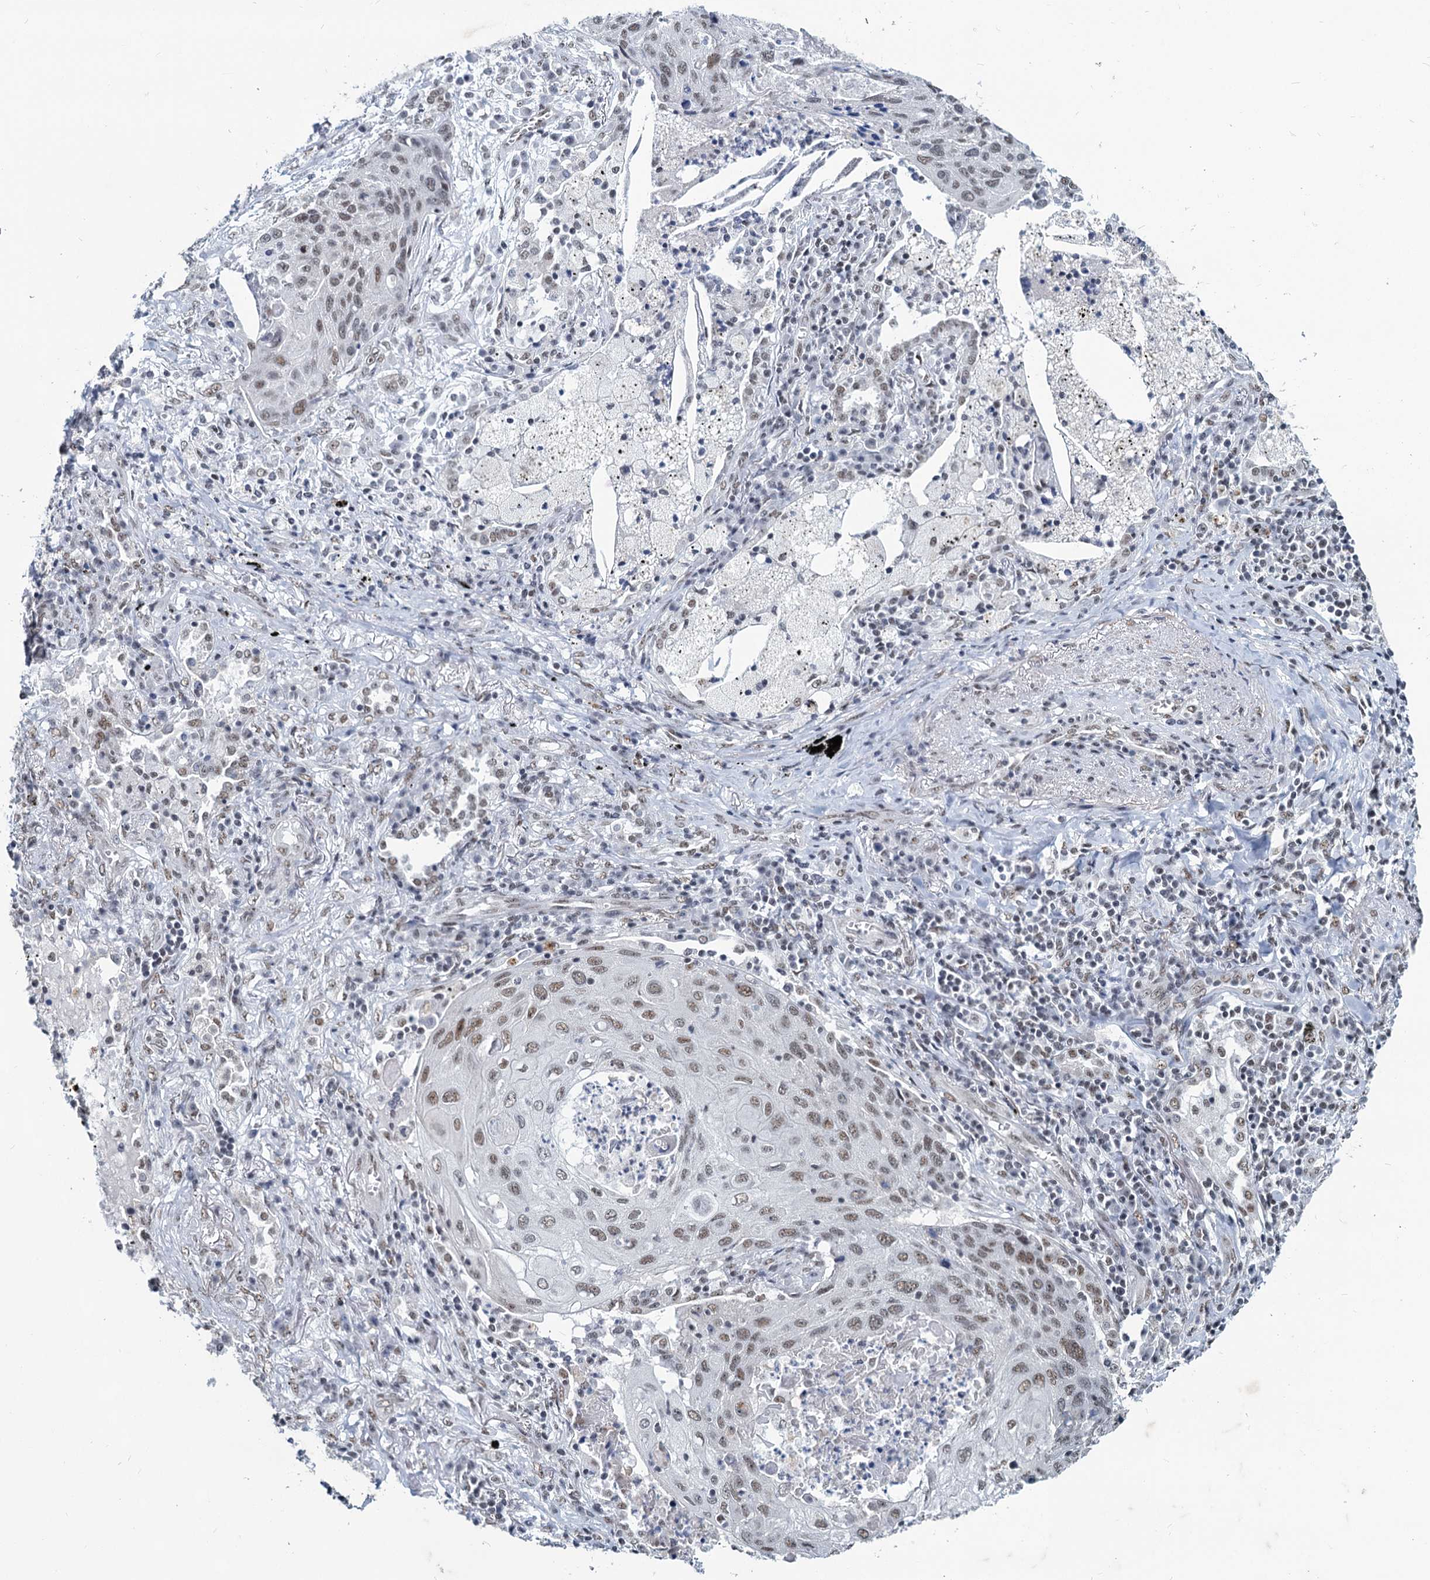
{"staining": {"intensity": "weak", "quantity": ">75%", "location": "nuclear"}, "tissue": "lung cancer", "cell_type": "Tumor cells", "image_type": "cancer", "snomed": [{"axis": "morphology", "description": "Squamous cell carcinoma, NOS"}, {"axis": "topography", "description": "Lung"}], "caption": "Tumor cells demonstrate weak nuclear staining in approximately >75% of cells in lung cancer.", "gene": "METTL14", "patient": {"sex": "female", "age": 63}}